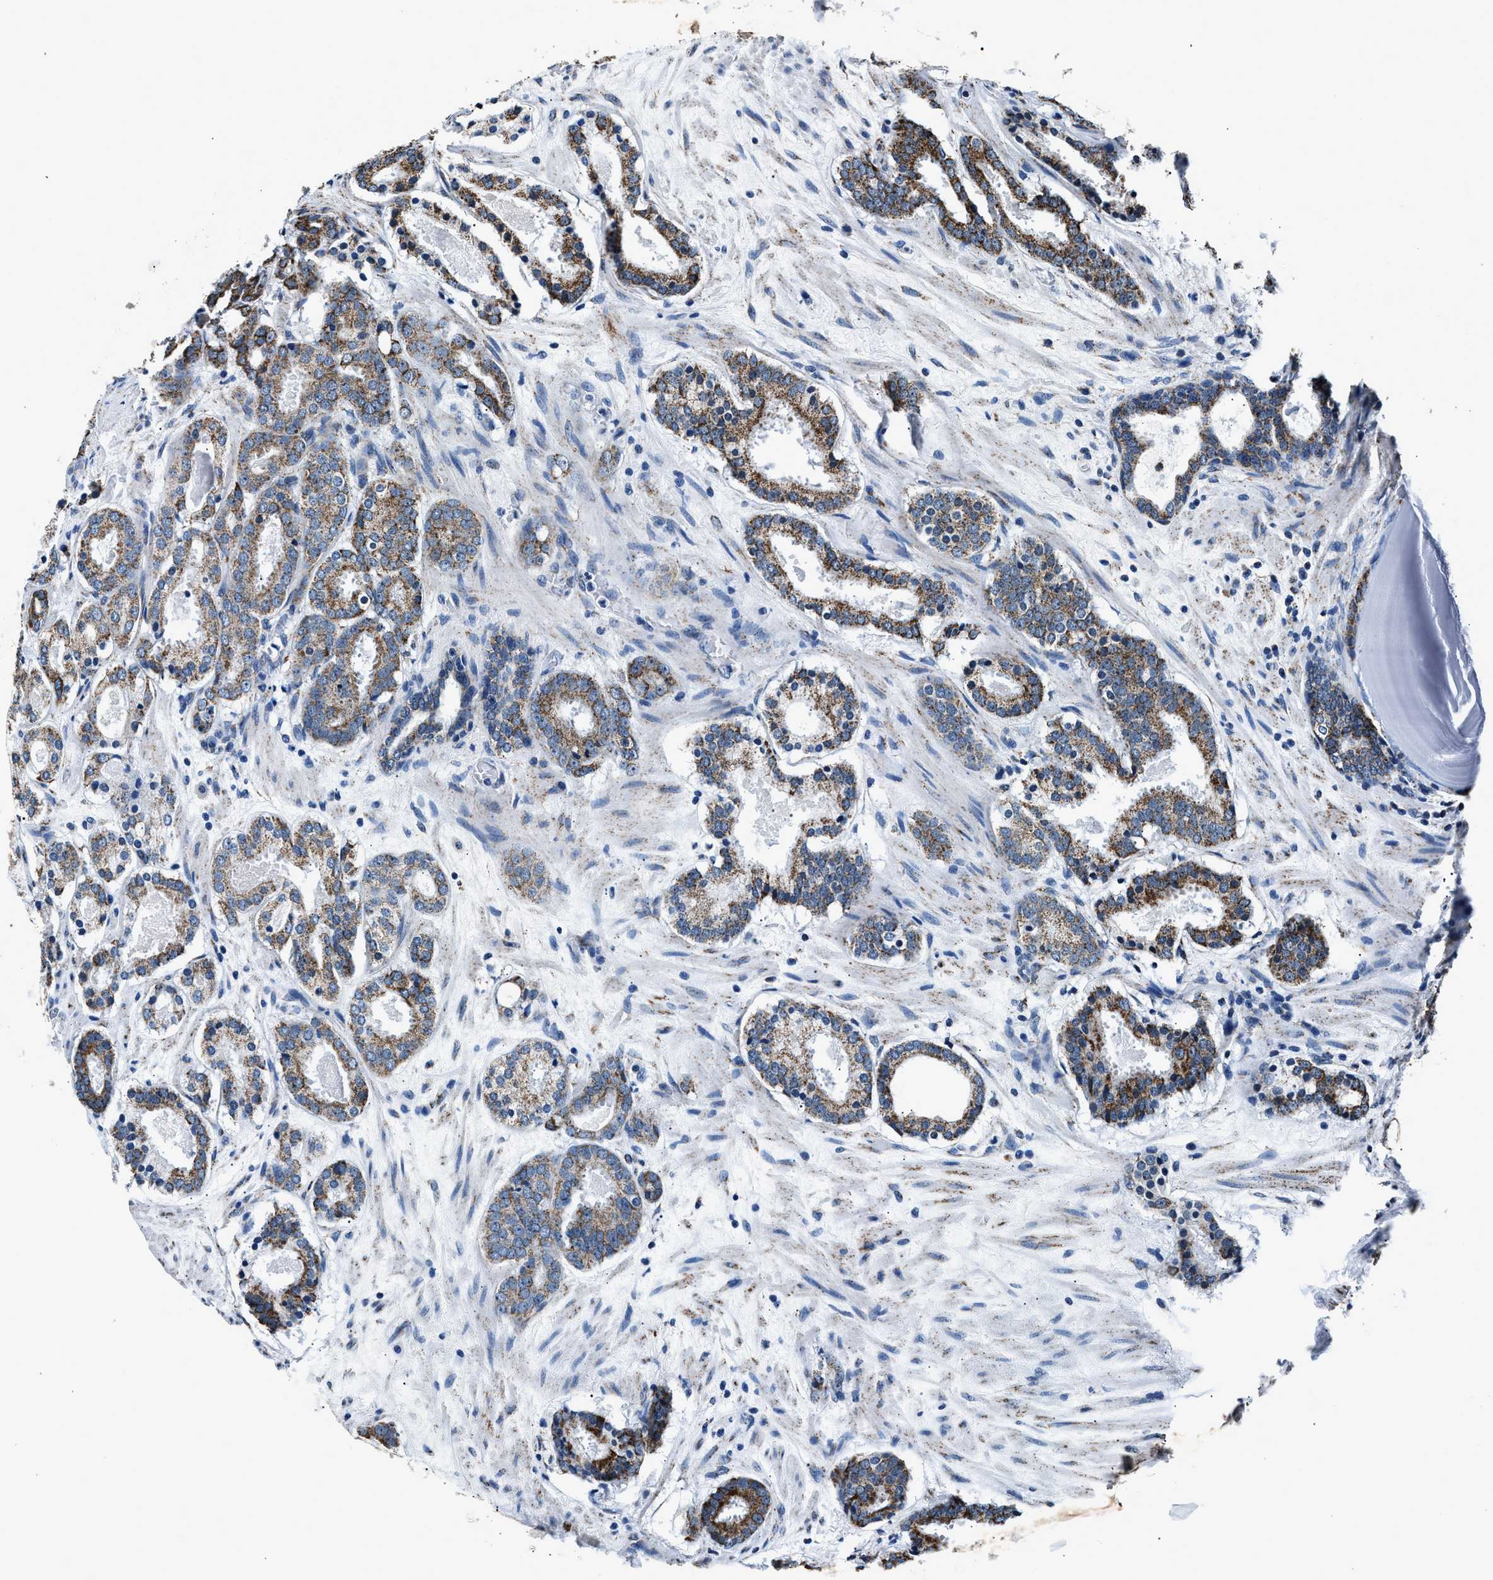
{"staining": {"intensity": "moderate", "quantity": ">75%", "location": "cytoplasmic/membranous"}, "tissue": "prostate cancer", "cell_type": "Tumor cells", "image_type": "cancer", "snomed": [{"axis": "morphology", "description": "Adenocarcinoma, Low grade"}, {"axis": "topography", "description": "Prostate"}], "caption": "A photomicrograph of human prostate adenocarcinoma (low-grade) stained for a protein exhibits moderate cytoplasmic/membranous brown staining in tumor cells.", "gene": "HIBADH", "patient": {"sex": "male", "age": 69}}